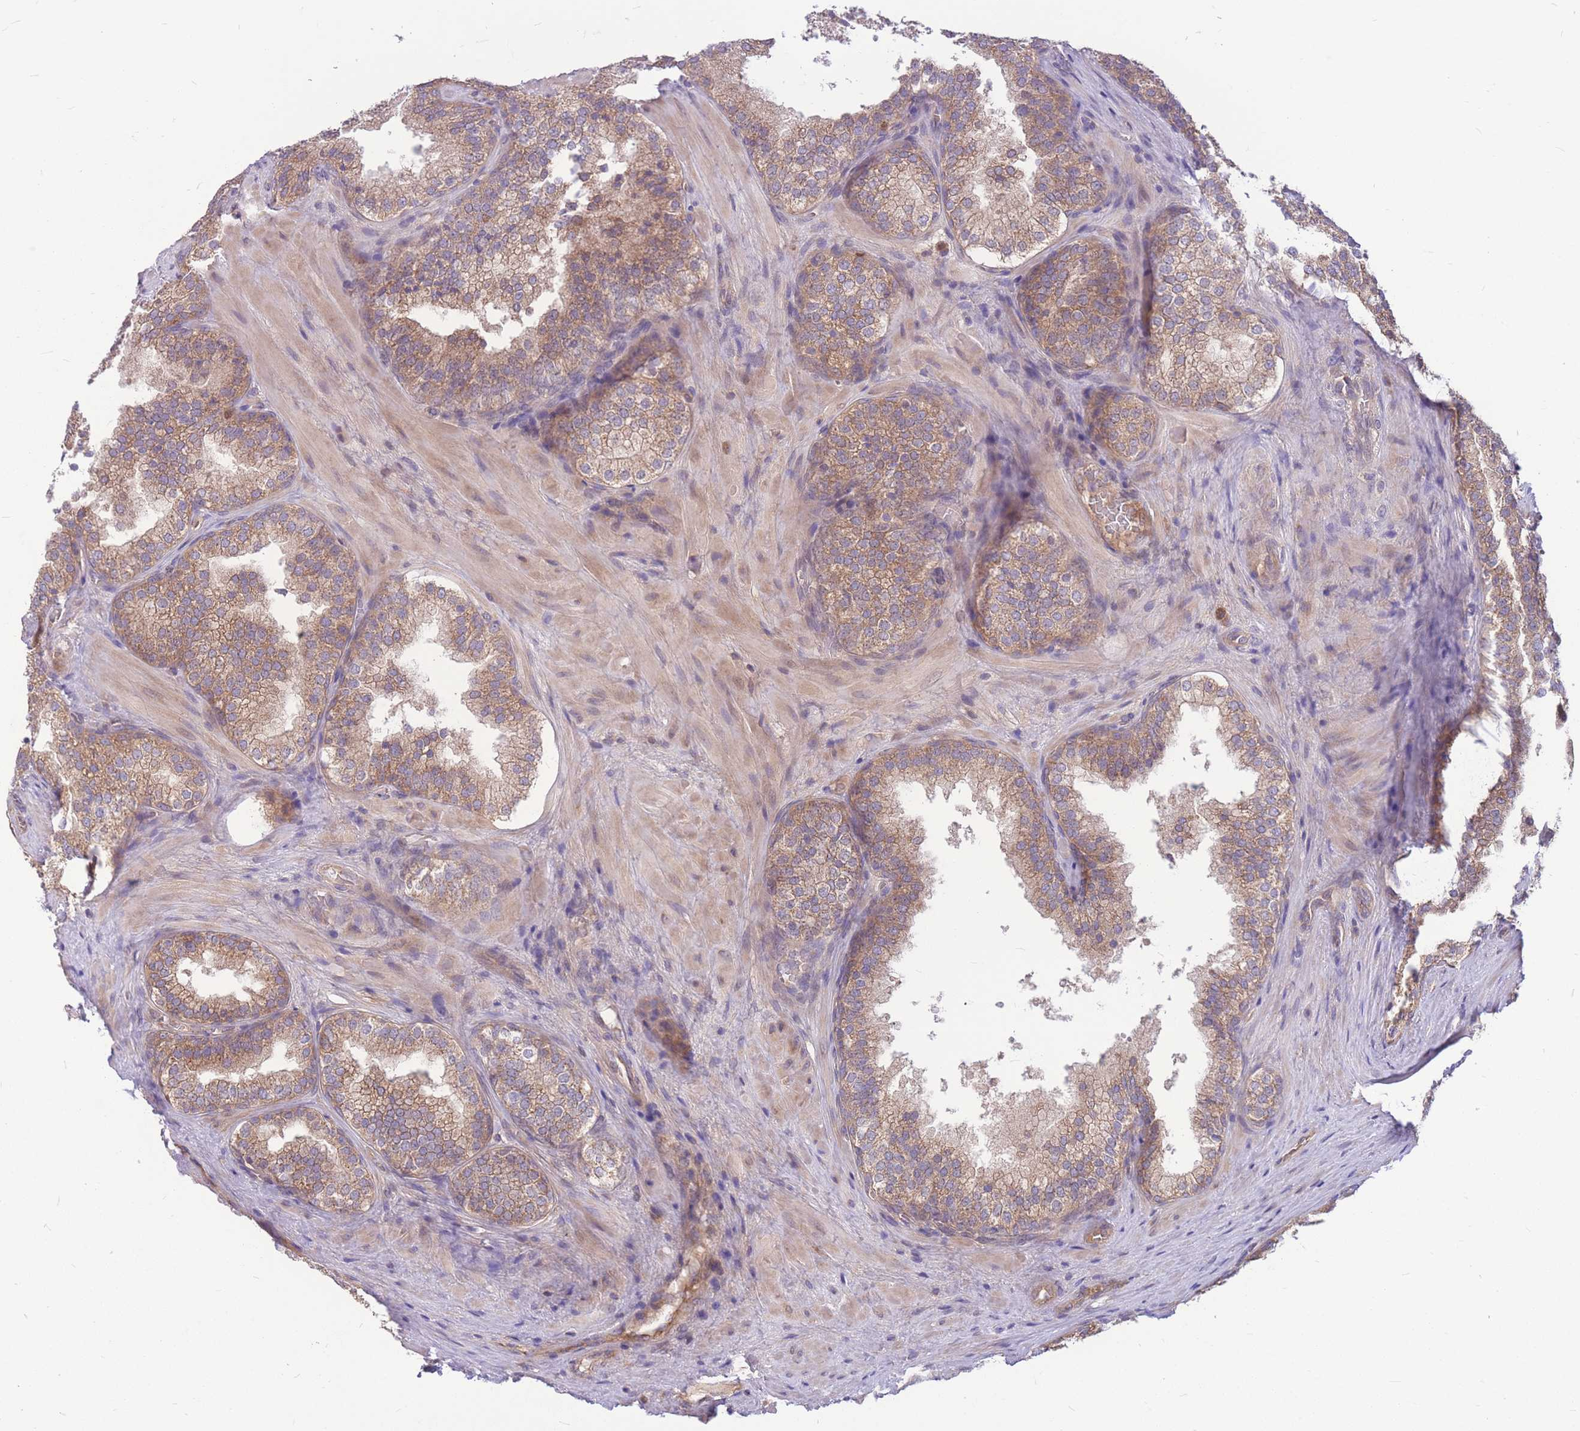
{"staining": {"intensity": "moderate", "quantity": ">75%", "location": "cytoplasmic/membranous"}, "tissue": "prostate cancer", "cell_type": "Tumor cells", "image_type": "cancer", "snomed": [{"axis": "morphology", "description": "Adenocarcinoma, High grade"}, {"axis": "topography", "description": "Prostate"}], "caption": "Immunohistochemical staining of human adenocarcinoma (high-grade) (prostate) exhibits moderate cytoplasmic/membranous protein expression in about >75% of tumor cells.", "gene": "GMNN", "patient": {"sex": "male", "age": 56}}